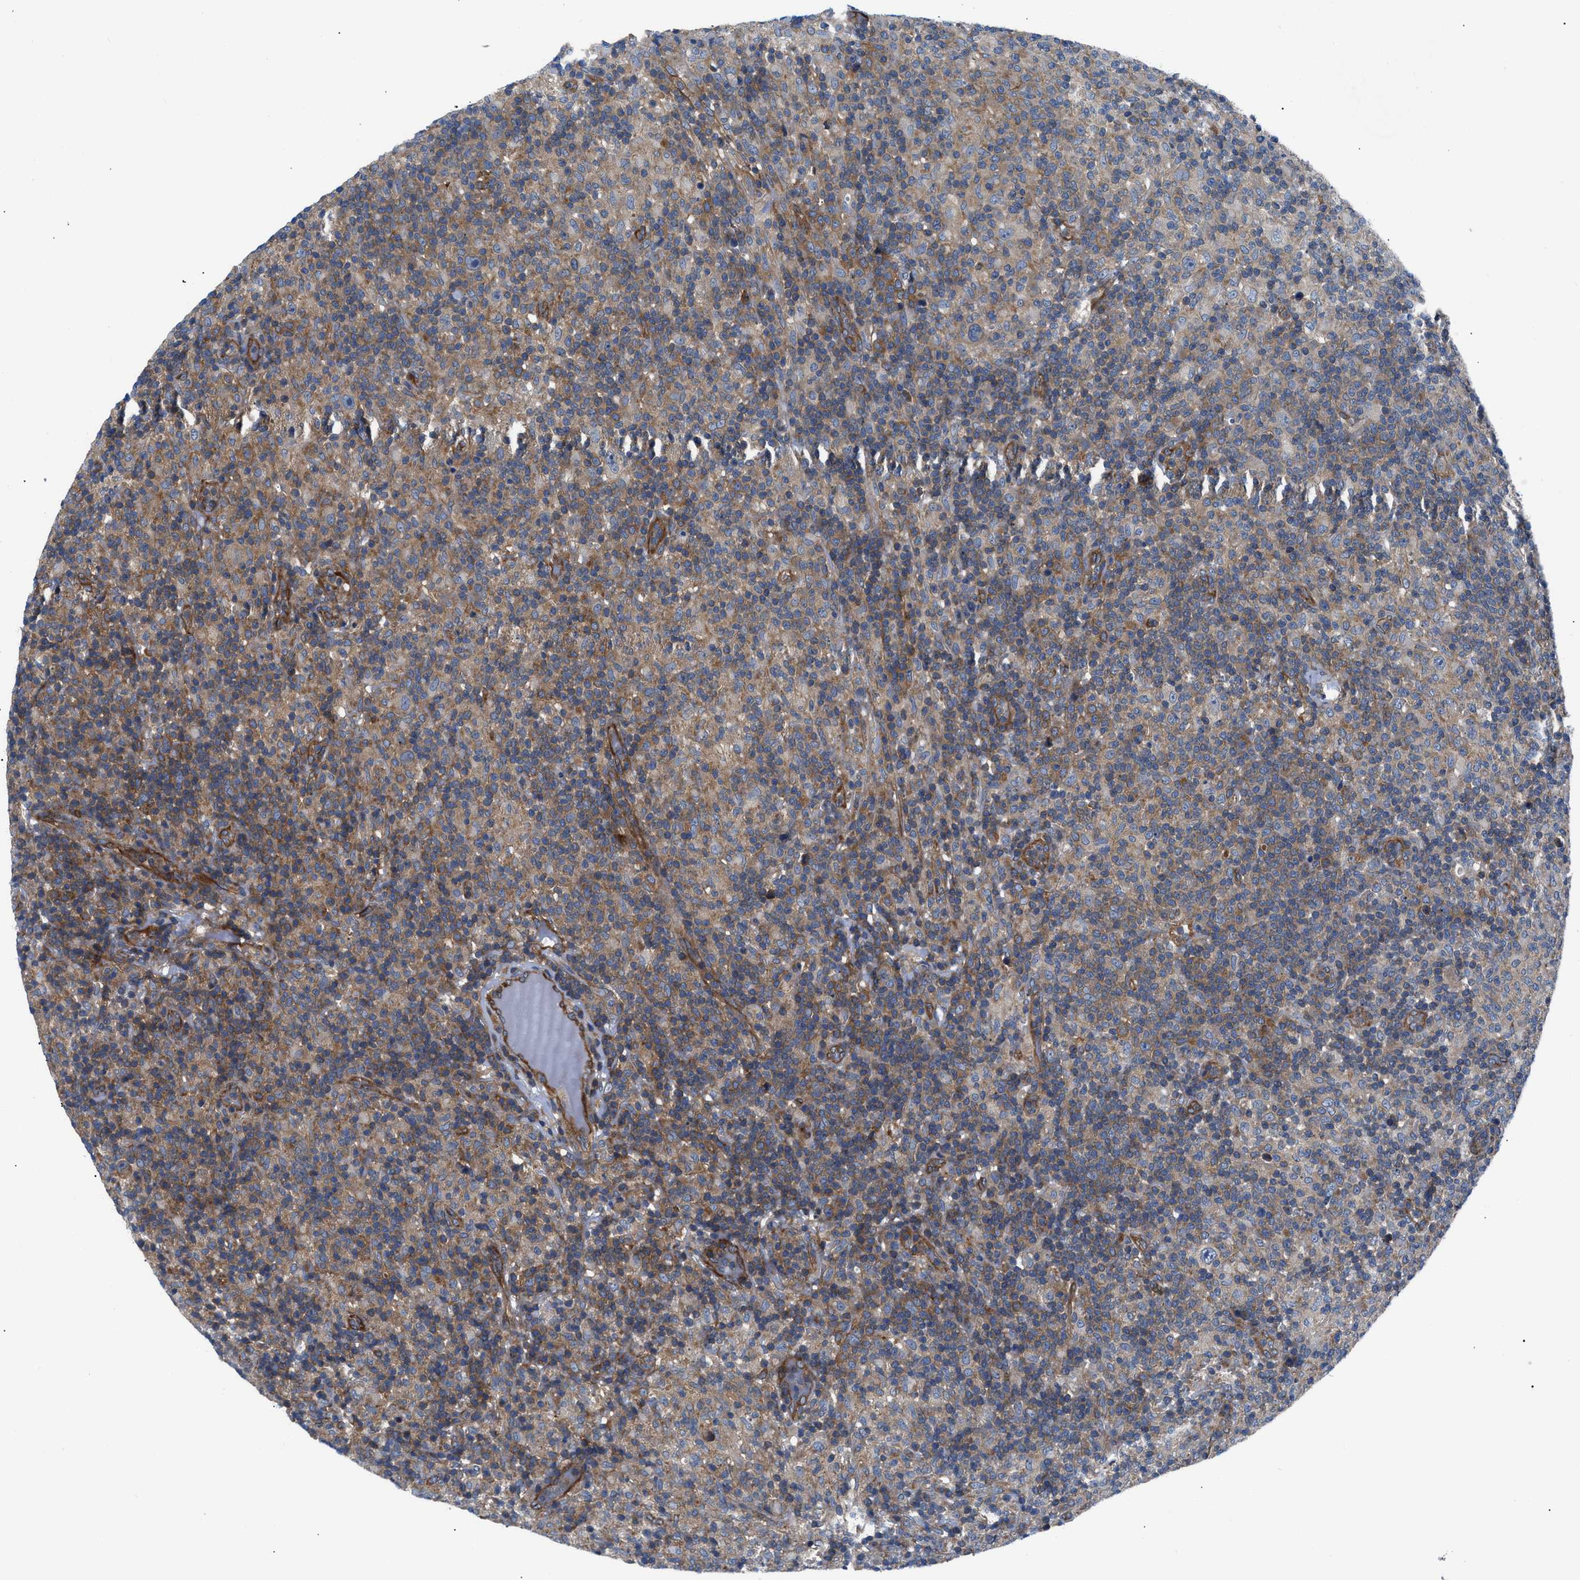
{"staining": {"intensity": "weak", "quantity": "25%-75%", "location": "cytoplasmic/membranous"}, "tissue": "lymphoma", "cell_type": "Tumor cells", "image_type": "cancer", "snomed": [{"axis": "morphology", "description": "Hodgkin's disease, NOS"}, {"axis": "topography", "description": "Lymph node"}], "caption": "A histopathology image showing weak cytoplasmic/membranous staining in approximately 25%-75% of tumor cells in lymphoma, as visualized by brown immunohistochemical staining.", "gene": "TRIP4", "patient": {"sex": "male", "age": 70}}